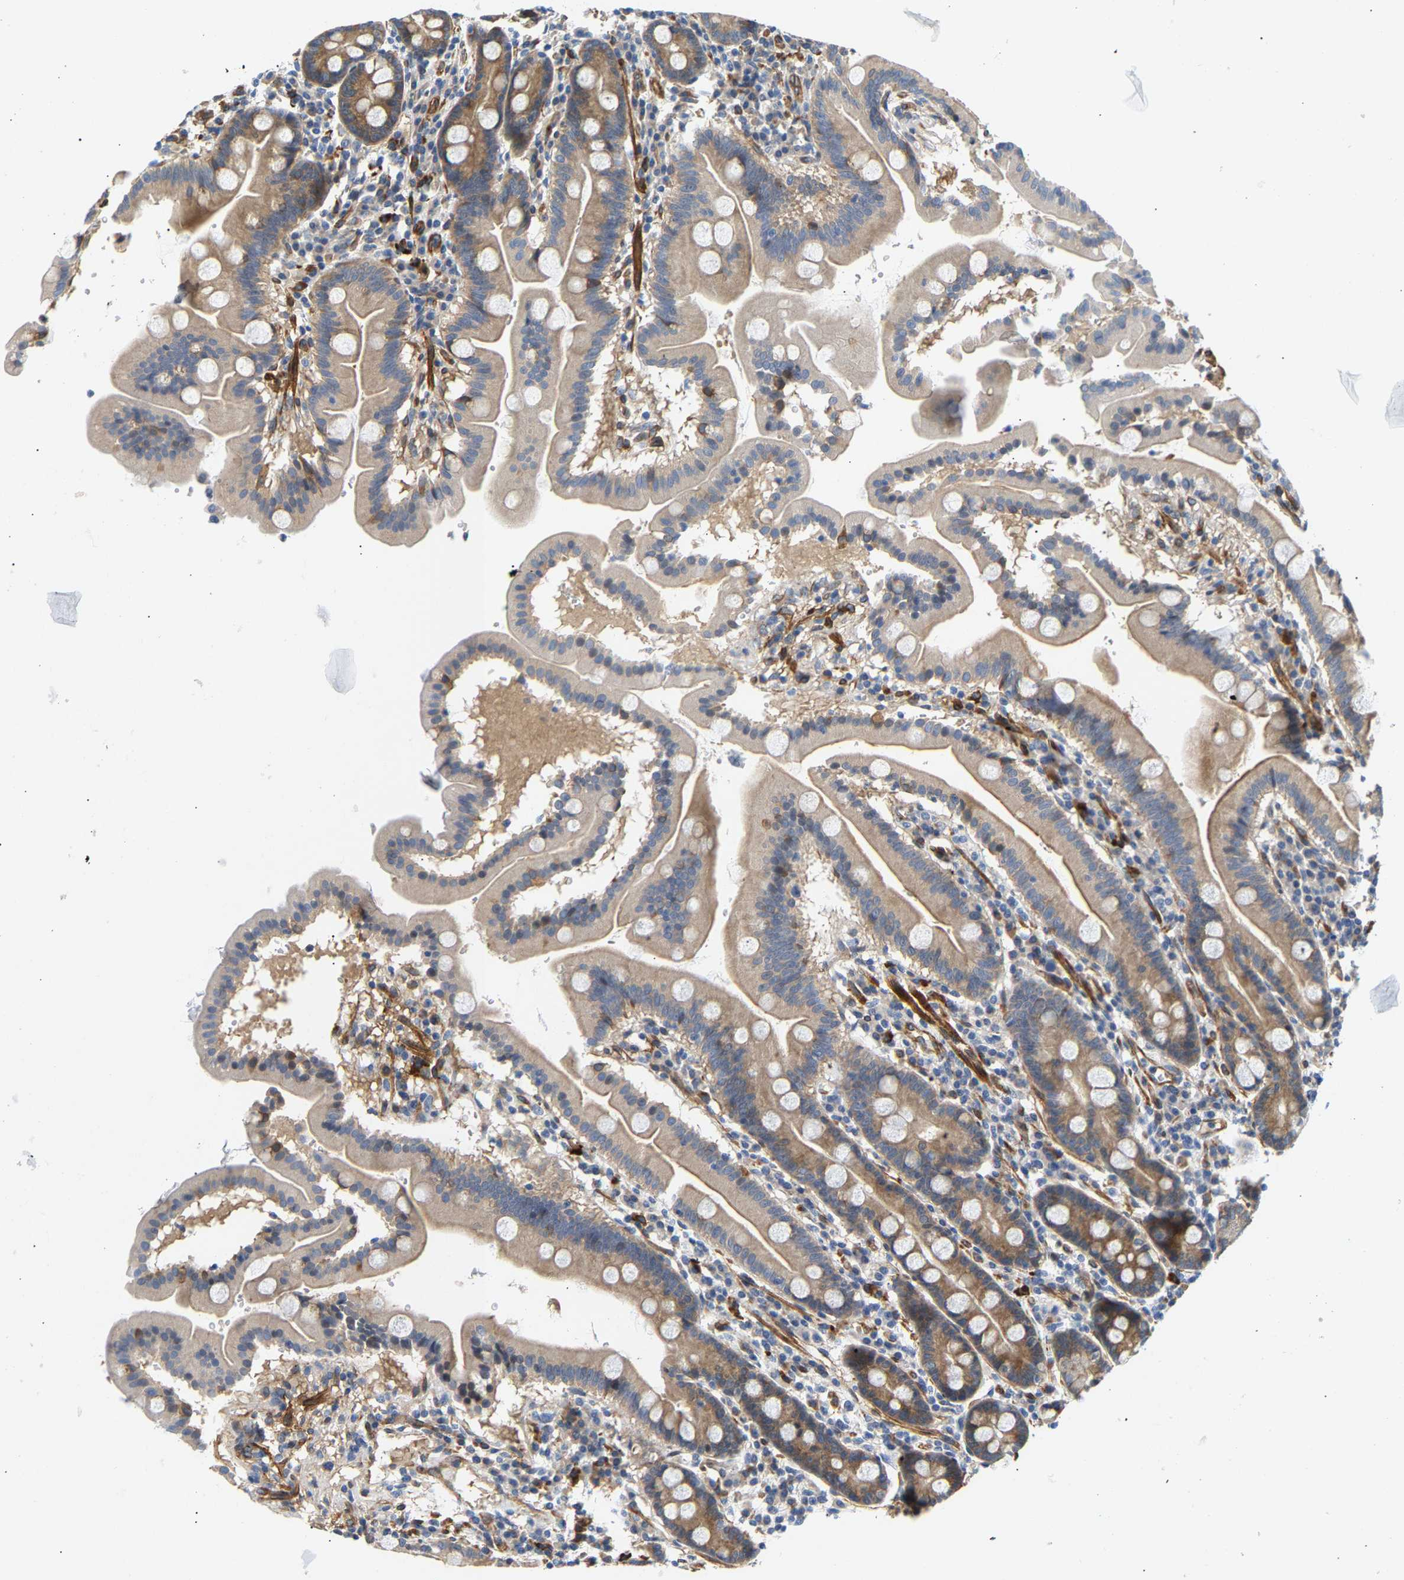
{"staining": {"intensity": "moderate", "quantity": "25%-75%", "location": "cytoplasmic/membranous"}, "tissue": "duodenum", "cell_type": "Glandular cells", "image_type": "normal", "snomed": [{"axis": "morphology", "description": "Normal tissue, NOS"}, {"axis": "topography", "description": "Duodenum"}], "caption": "A histopathology image showing moderate cytoplasmic/membranous staining in about 25%-75% of glandular cells in benign duodenum, as visualized by brown immunohistochemical staining.", "gene": "PAWR", "patient": {"sex": "male", "age": 50}}